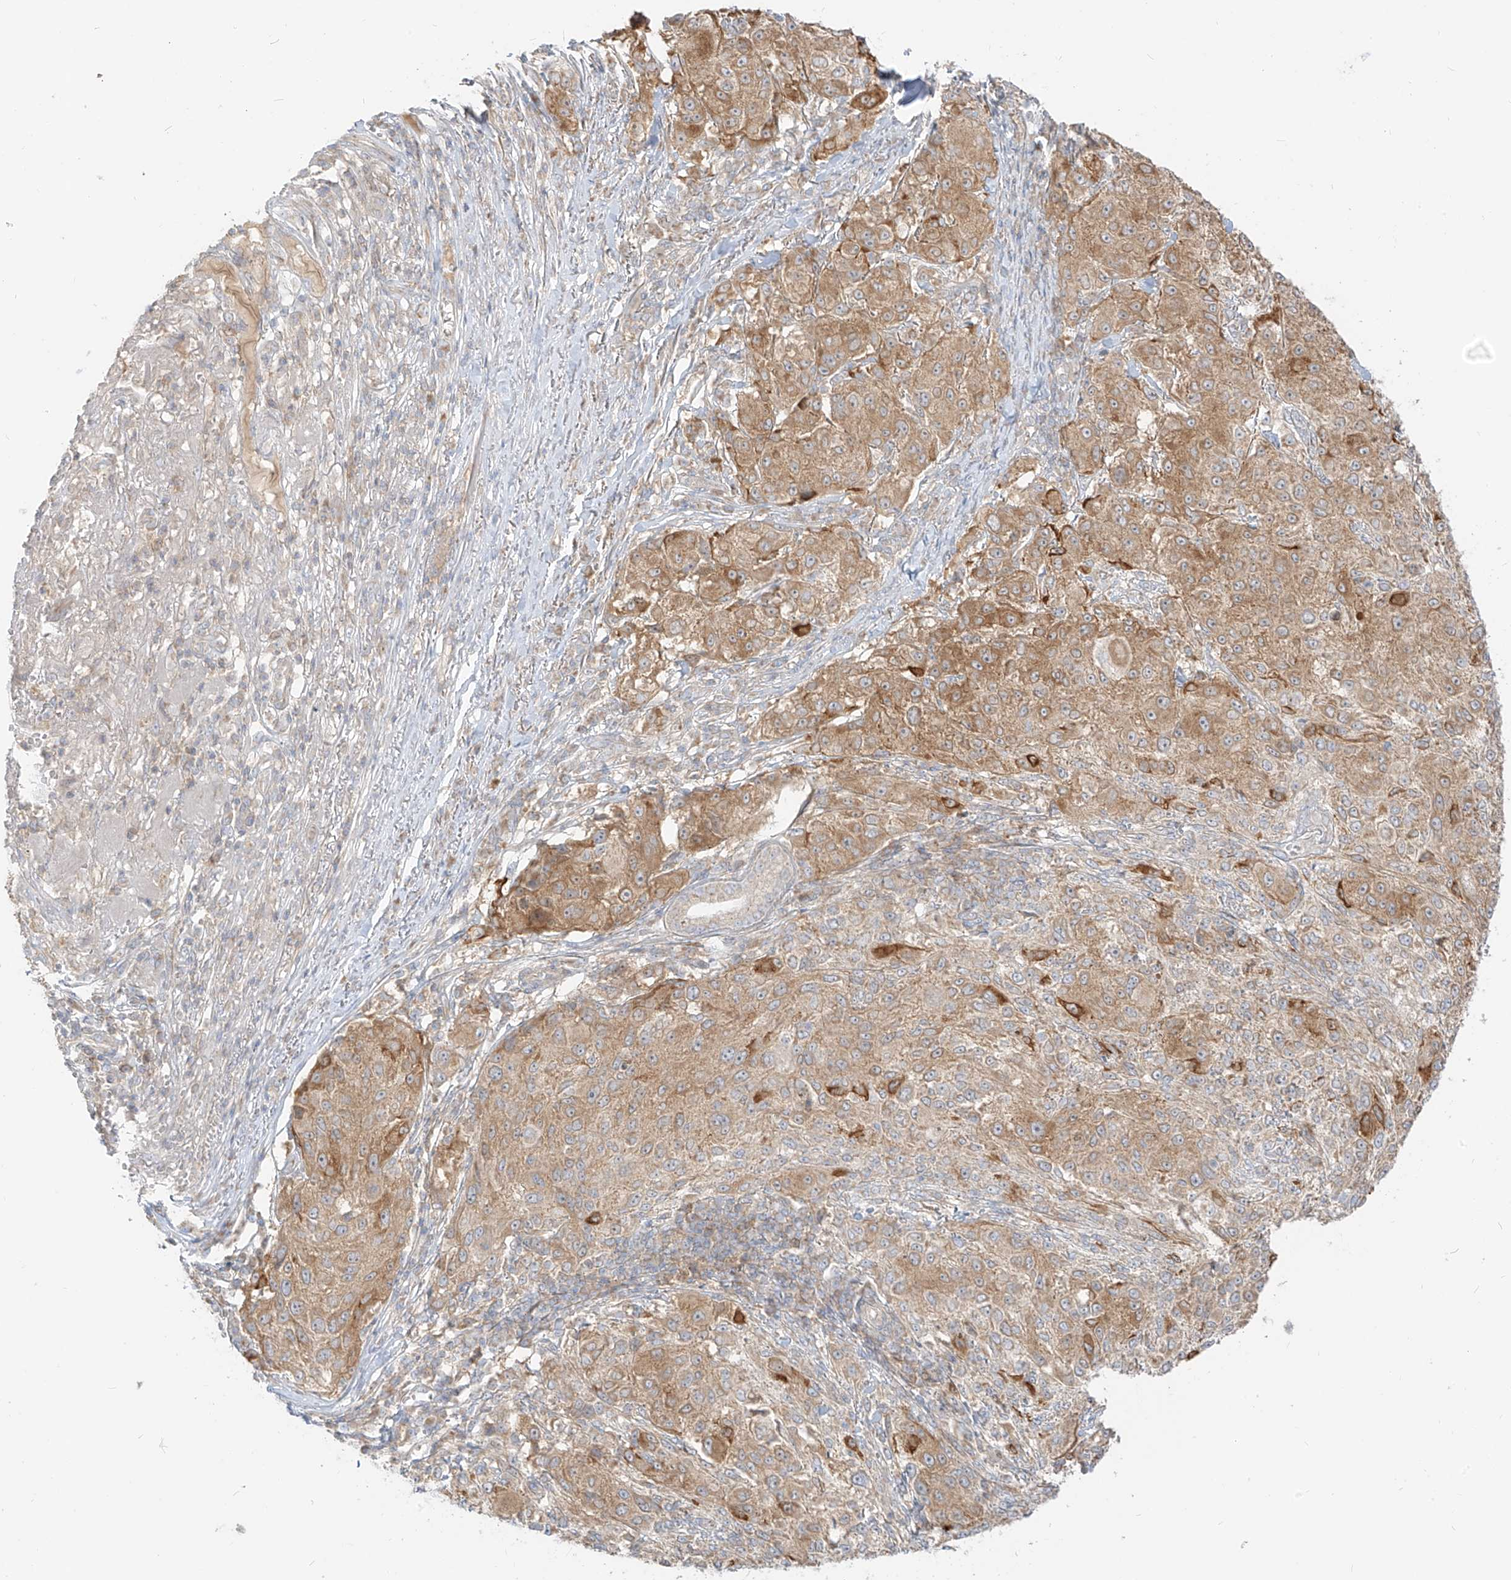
{"staining": {"intensity": "moderate", "quantity": ">75%", "location": "cytoplasmic/membranous"}, "tissue": "melanoma", "cell_type": "Tumor cells", "image_type": "cancer", "snomed": [{"axis": "morphology", "description": "Necrosis, NOS"}, {"axis": "morphology", "description": "Malignant melanoma, NOS"}, {"axis": "topography", "description": "Skin"}], "caption": "An immunohistochemistry (IHC) histopathology image of tumor tissue is shown. Protein staining in brown highlights moderate cytoplasmic/membranous positivity in melanoma within tumor cells.", "gene": "ZIM3", "patient": {"sex": "female", "age": 87}}